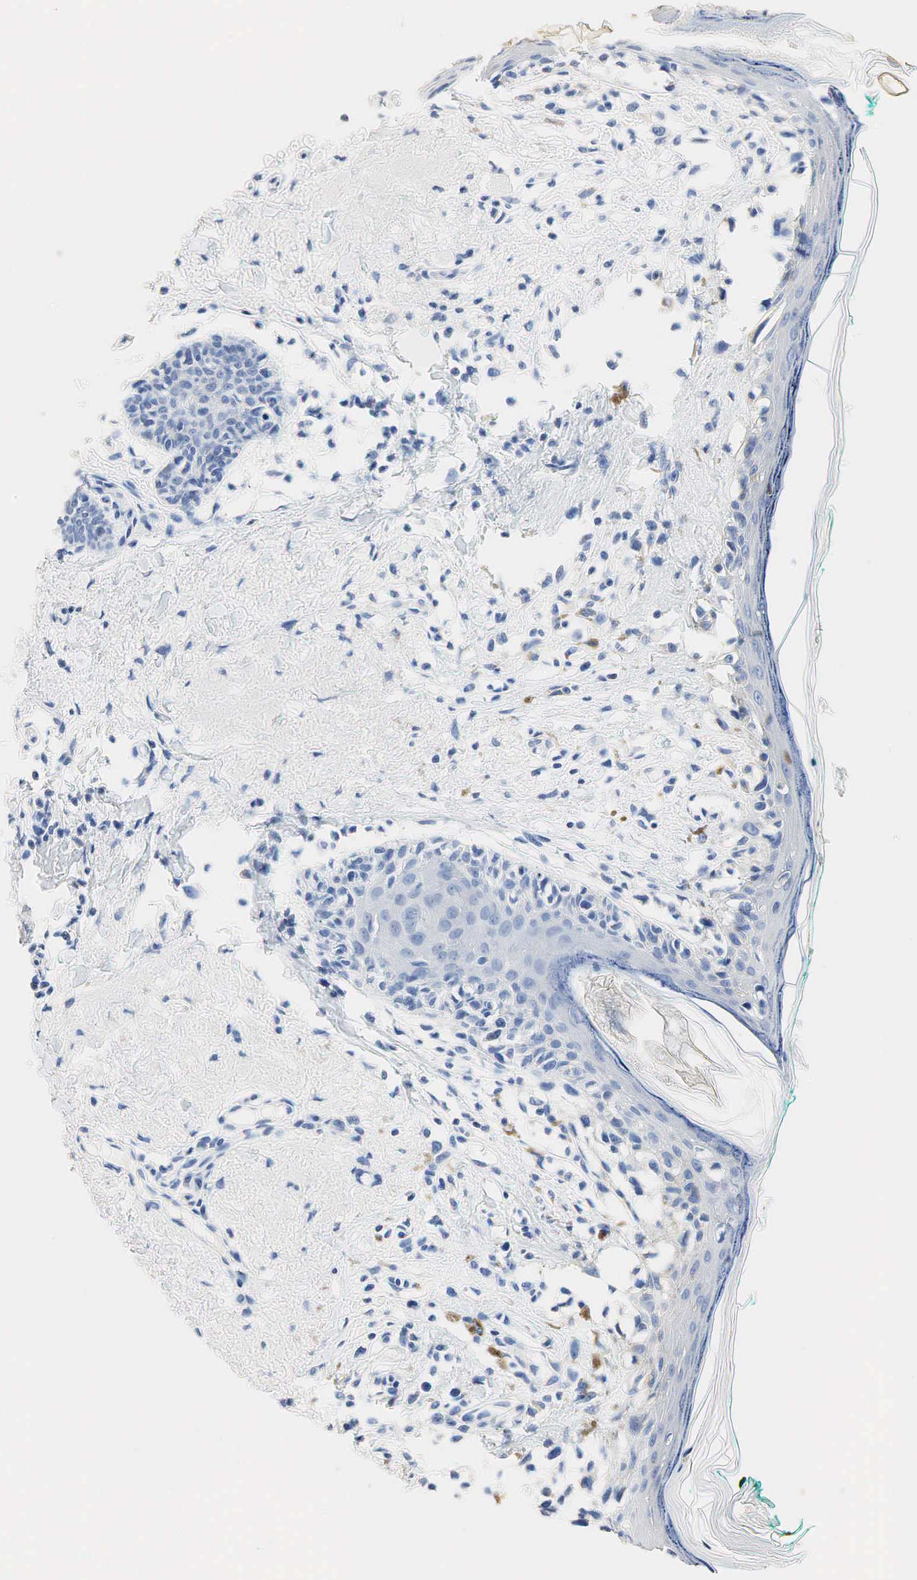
{"staining": {"intensity": "negative", "quantity": "none", "location": "none"}, "tissue": "melanoma", "cell_type": "Tumor cells", "image_type": "cancer", "snomed": [{"axis": "morphology", "description": "Malignant melanoma, NOS"}, {"axis": "topography", "description": "Skin"}], "caption": "DAB immunohistochemical staining of malignant melanoma exhibits no significant positivity in tumor cells.", "gene": "SST", "patient": {"sex": "male", "age": 80}}